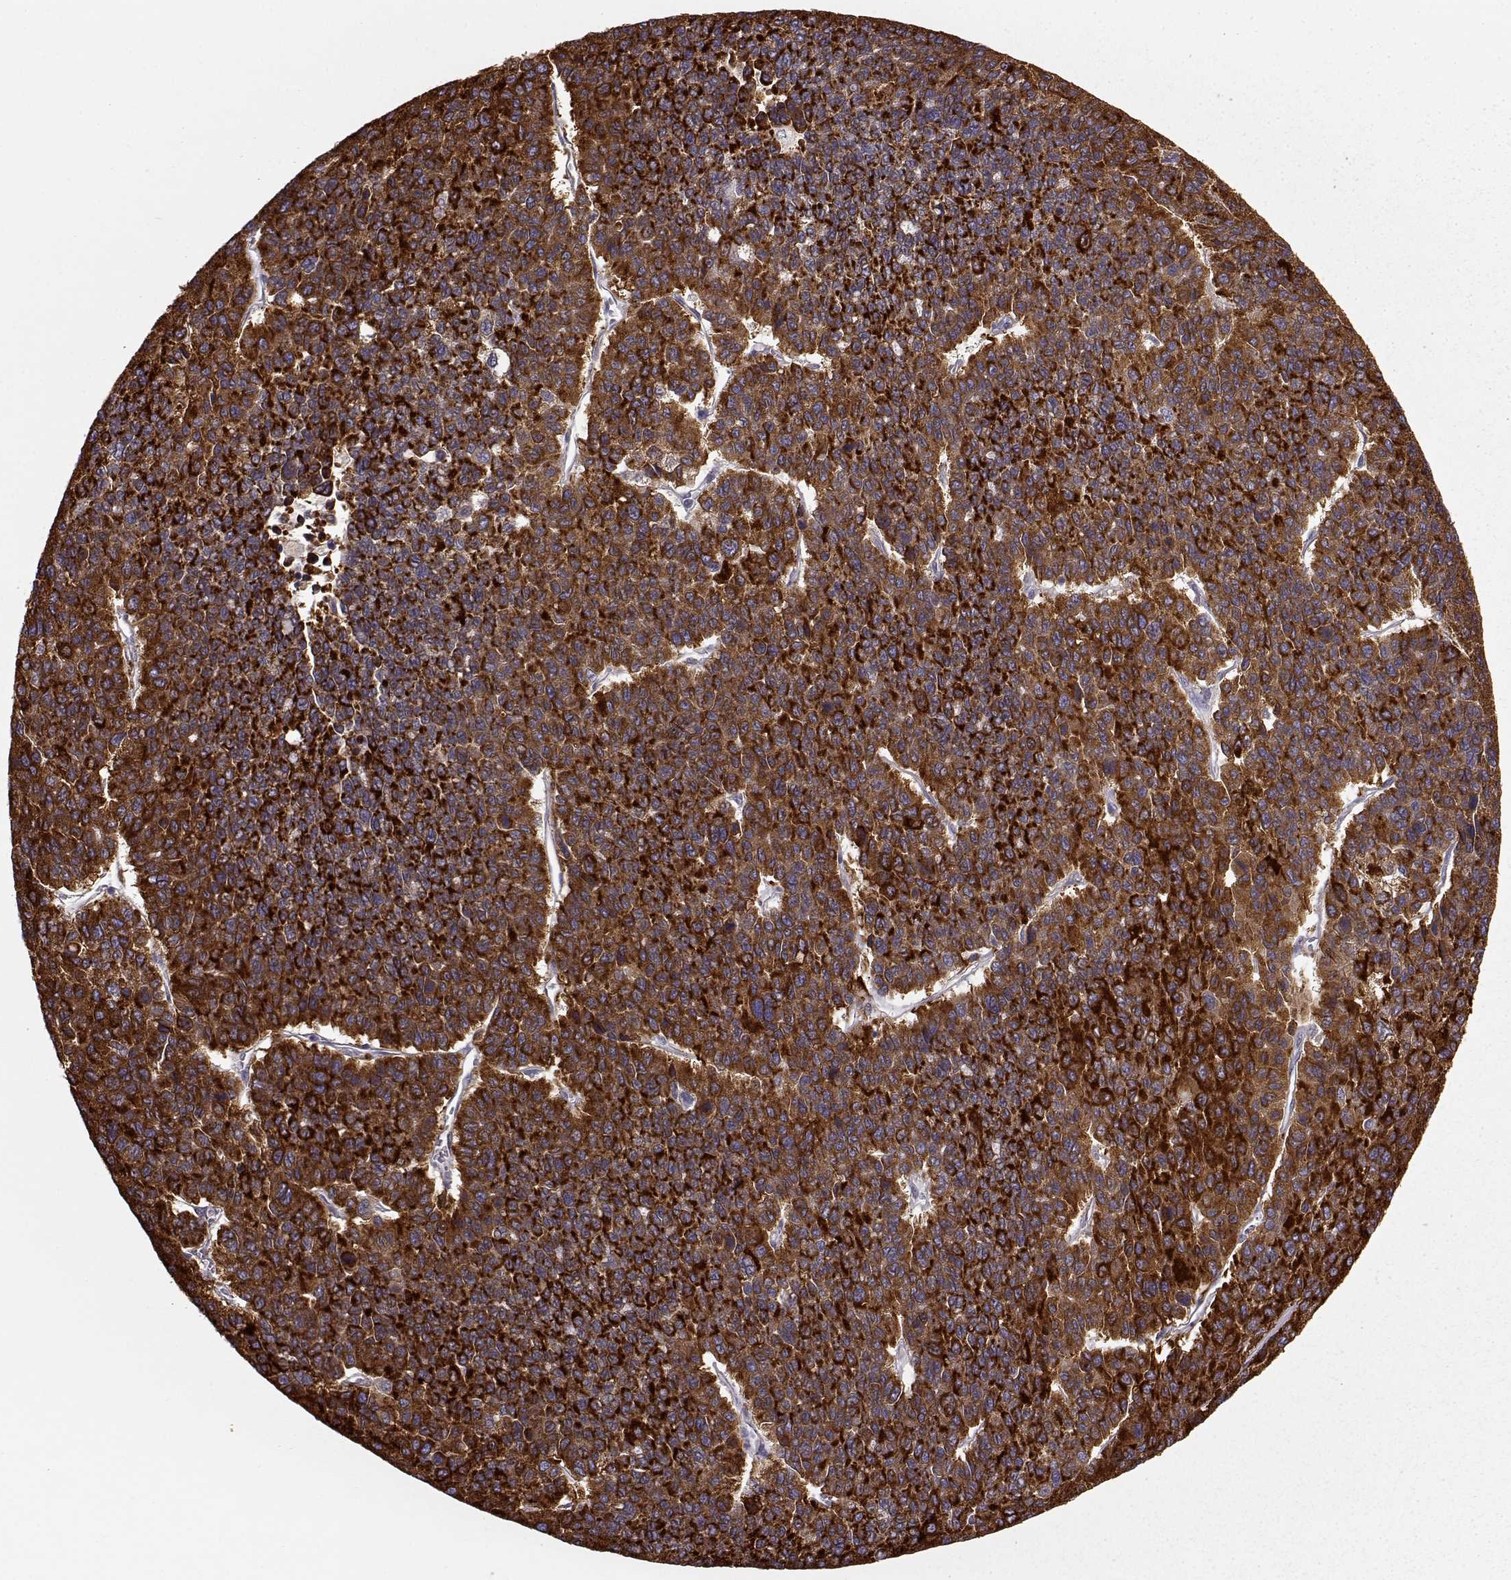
{"staining": {"intensity": "strong", "quantity": ">75%", "location": "cytoplasmic/membranous"}, "tissue": "liver cancer", "cell_type": "Tumor cells", "image_type": "cancer", "snomed": [{"axis": "morphology", "description": "Carcinoma, Hepatocellular, NOS"}, {"axis": "topography", "description": "Liver"}], "caption": "Liver cancer was stained to show a protein in brown. There is high levels of strong cytoplasmic/membranous expression in about >75% of tumor cells. The staining was performed using DAB (3,3'-diaminobenzidine), with brown indicating positive protein expression. Nuclei are stained blue with hematoxylin.", "gene": "GHR", "patient": {"sex": "female", "age": 41}}